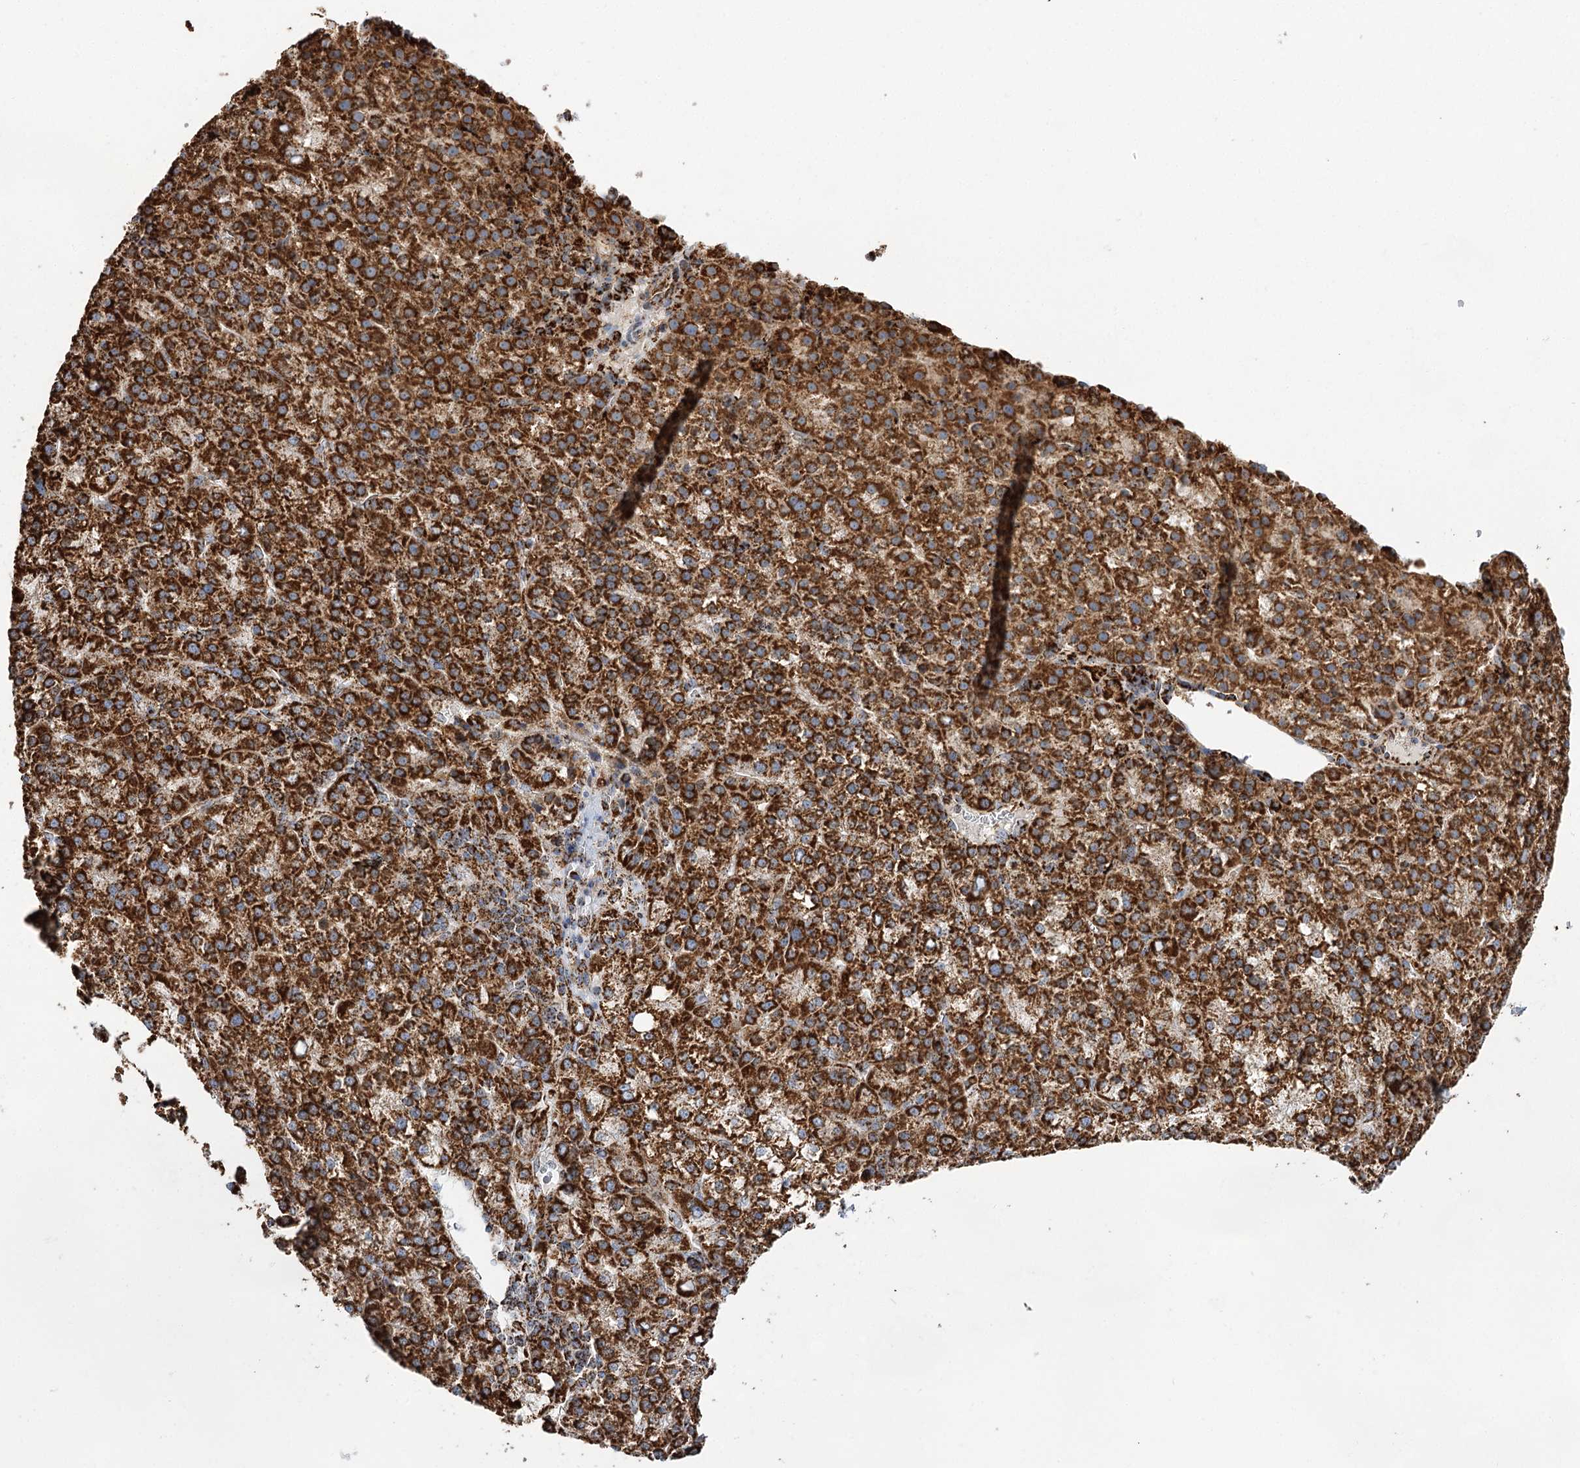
{"staining": {"intensity": "strong", "quantity": ">75%", "location": "cytoplasmic/membranous"}, "tissue": "liver cancer", "cell_type": "Tumor cells", "image_type": "cancer", "snomed": [{"axis": "morphology", "description": "Carcinoma, Hepatocellular, NOS"}, {"axis": "topography", "description": "Liver"}], "caption": "Immunohistochemical staining of liver cancer reveals high levels of strong cytoplasmic/membranous positivity in about >75% of tumor cells.", "gene": "NADK2", "patient": {"sex": "female", "age": 58}}